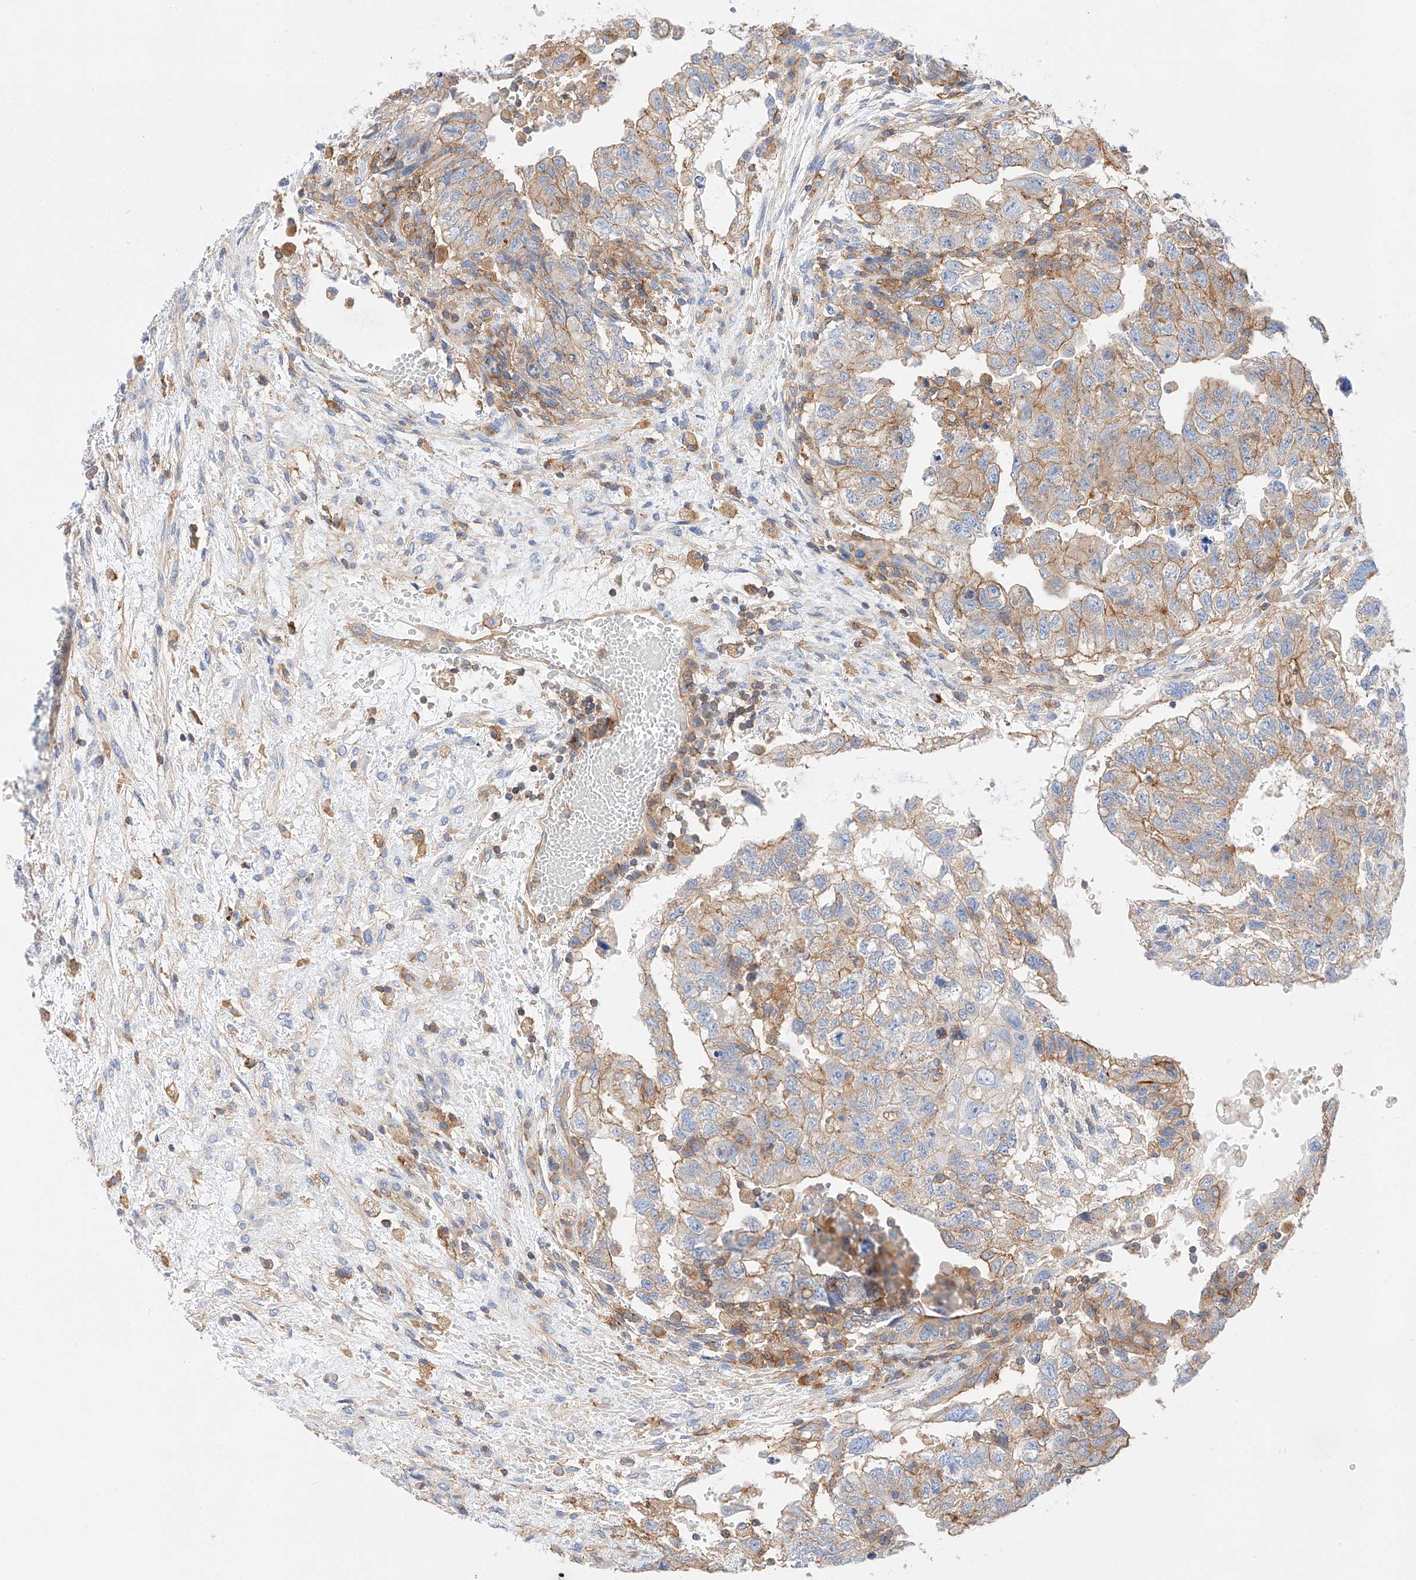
{"staining": {"intensity": "moderate", "quantity": ">75%", "location": "cytoplasmic/membranous"}, "tissue": "testis cancer", "cell_type": "Tumor cells", "image_type": "cancer", "snomed": [{"axis": "morphology", "description": "Carcinoma, Embryonal, NOS"}, {"axis": "topography", "description": "Testis"}], "caption": "A high-resolution image shows immunohistochemistry staining of testis cancer (embryonal carcinoma), which reveals moderate cytoplasmic/membranous expression in approximately >75% of tumor cells. (DAB = brown stain, brightfield microscopy at high magnification).", "gene": "HAUS4", "patient": {"sex": "male", "age": 36}}